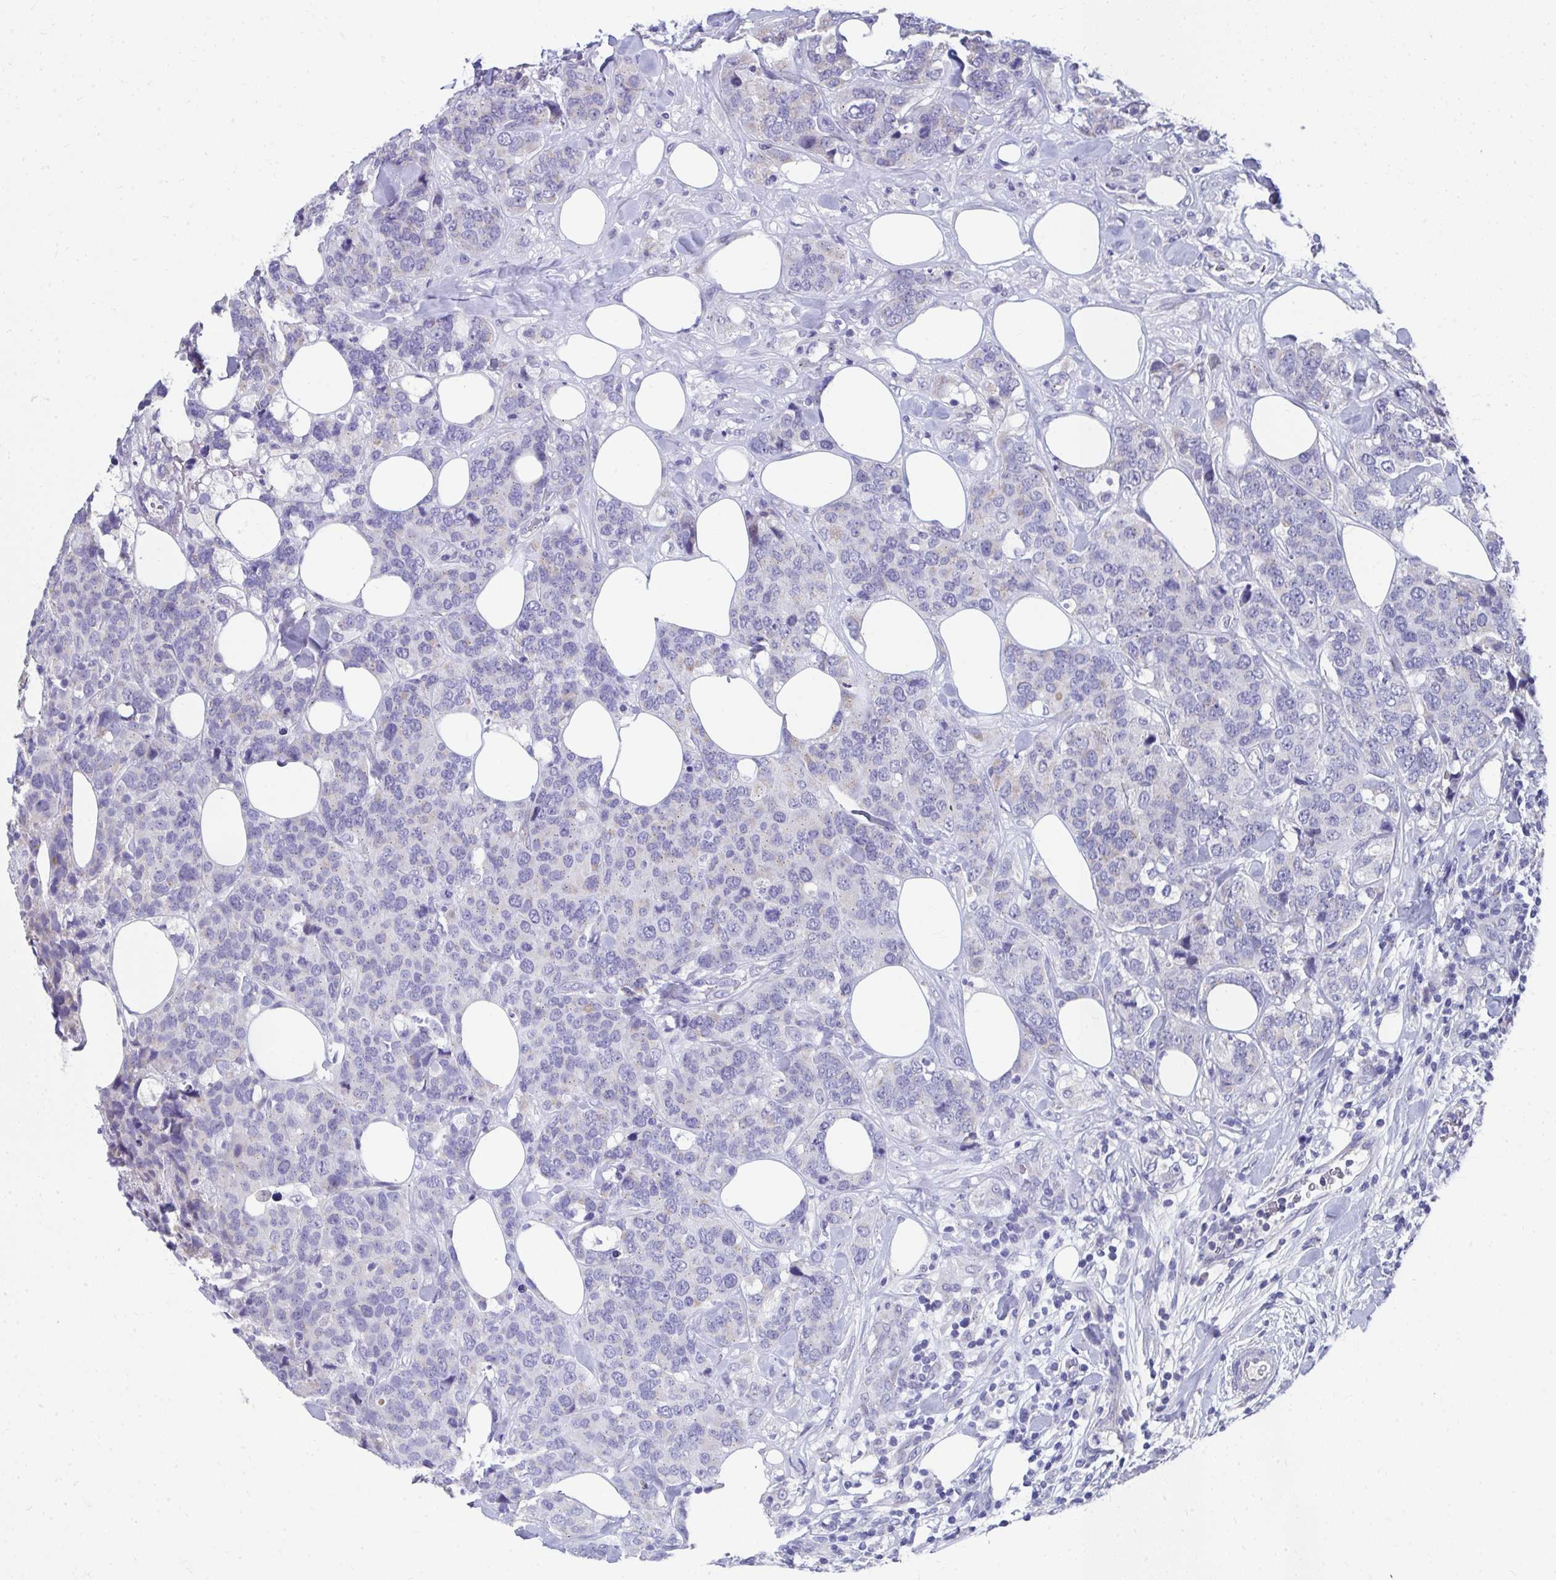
{"staining": {"intensity": "negative", "quantity": "none", "location": "none"}, "tissue": "breast cancer", "cell_type": "Tumor cells", "image_type": "cancer", "snomed": [{"axis": "morphology", "description": "Lobular carcinoma"}, {"axis": "topography", "description": "Breast"}], "caption": "High magnification brightfield microscopy of lobular carcinoma (breast) stained with DAB (brown) and counterstained with hematoxylin (blue): tumor cells show no significant expression. (DAB immunohistochemistry (IHC) with hematoxylin counter stain).", "gene": "TMPRSS2", "patient": {"sex": "female", "age": 59}}